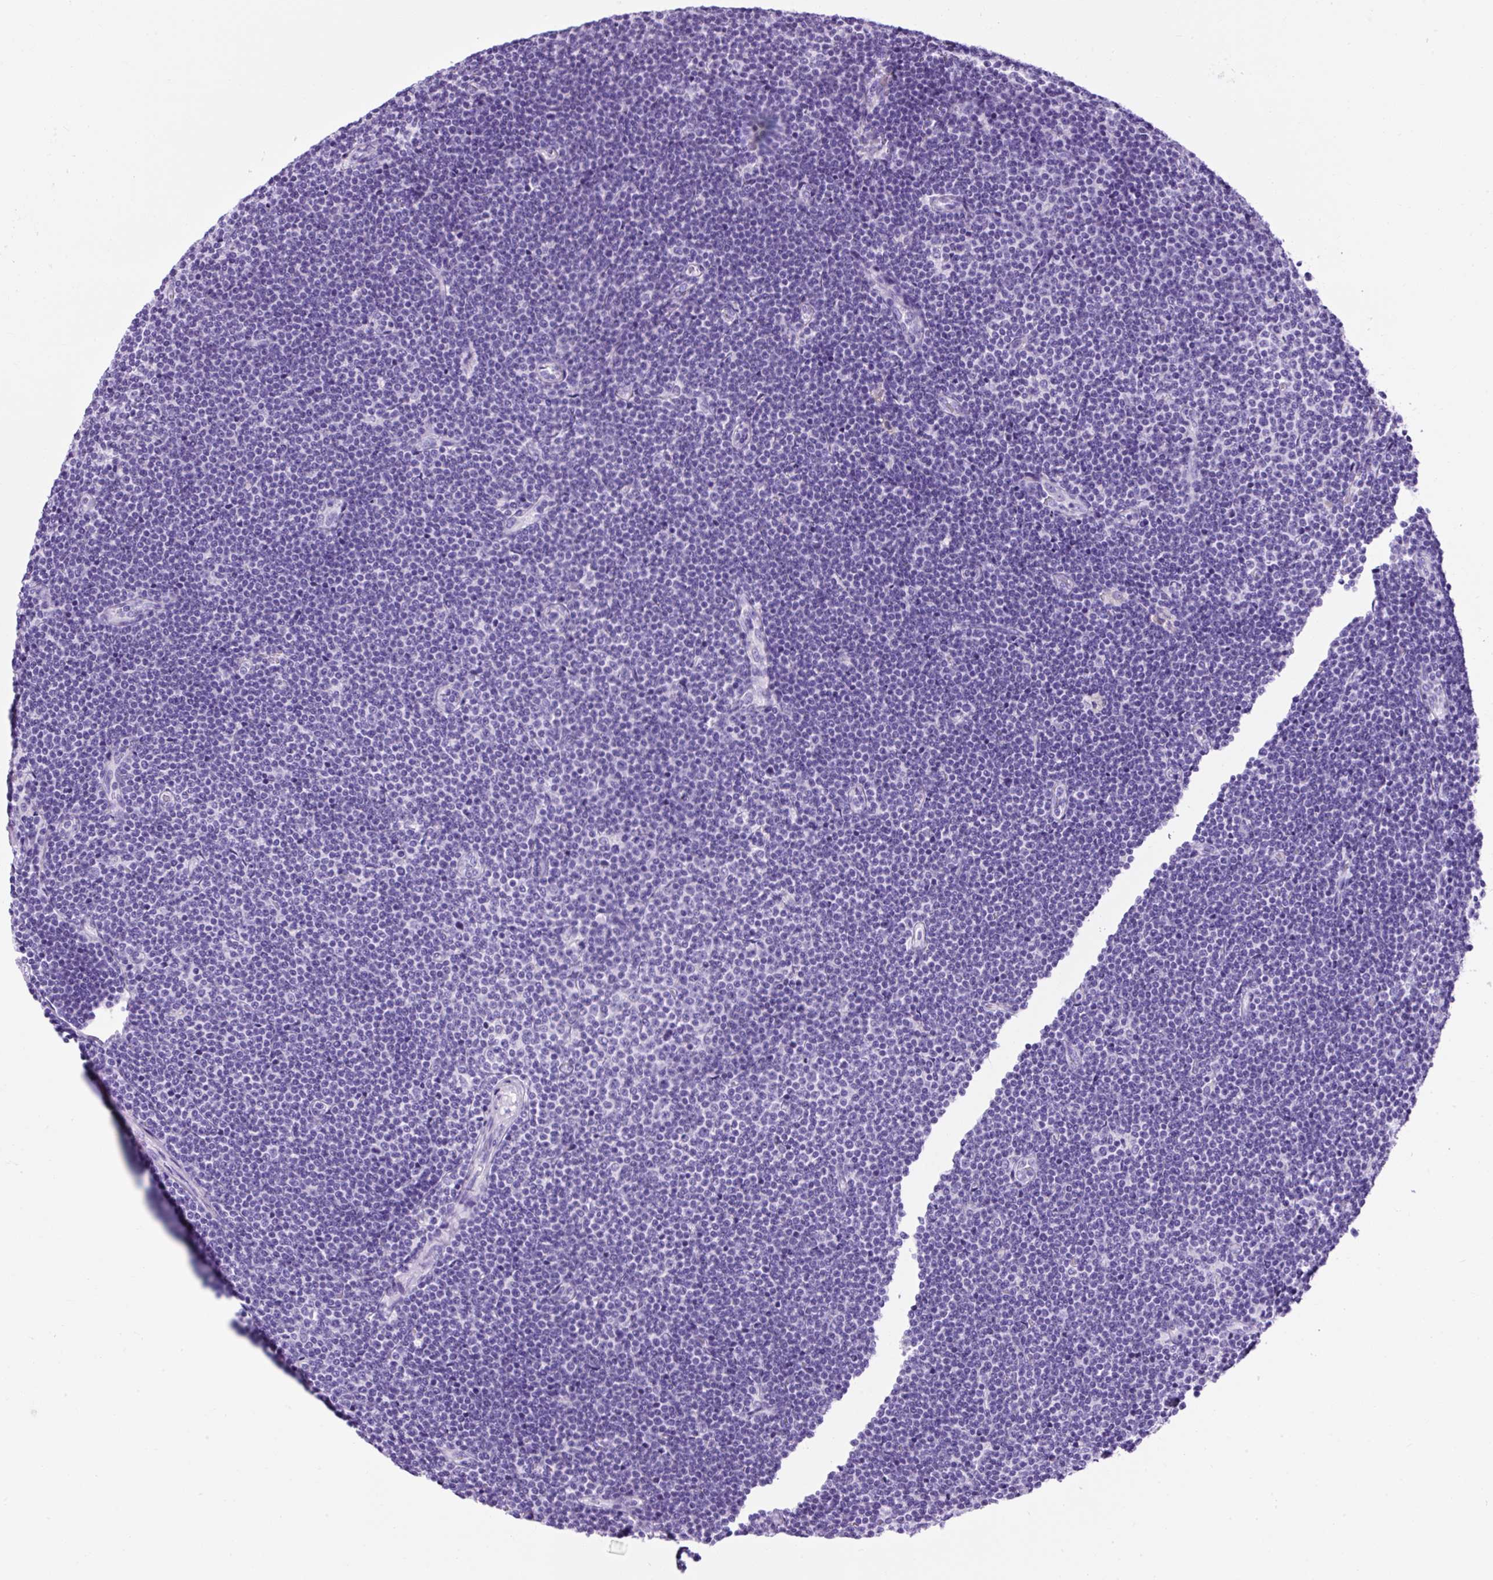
{"staining": {"intensity": "negative", "quantity": "none", "location": "none"}, "tissue": "lymphoma", "cell_type": "Tumor cells", "image_type": "cancer", "snomed": [{"axis": "morphology", "description": "Malignant lymphoma, non-Hodgkin's type, Low grade"}, {"axis": "topography", "description": "Lymph node"}], "caption": "There is no significant staining in tumor cells of low-grade malignant lymphoma, non-Hodgkin's type. (DAB (3,3'-diaminobenzidine) IHC visualized using brightfield microscopy, high magnification).", "gene": "KRT12", "patient": {"sex": "male", "age": 48}}